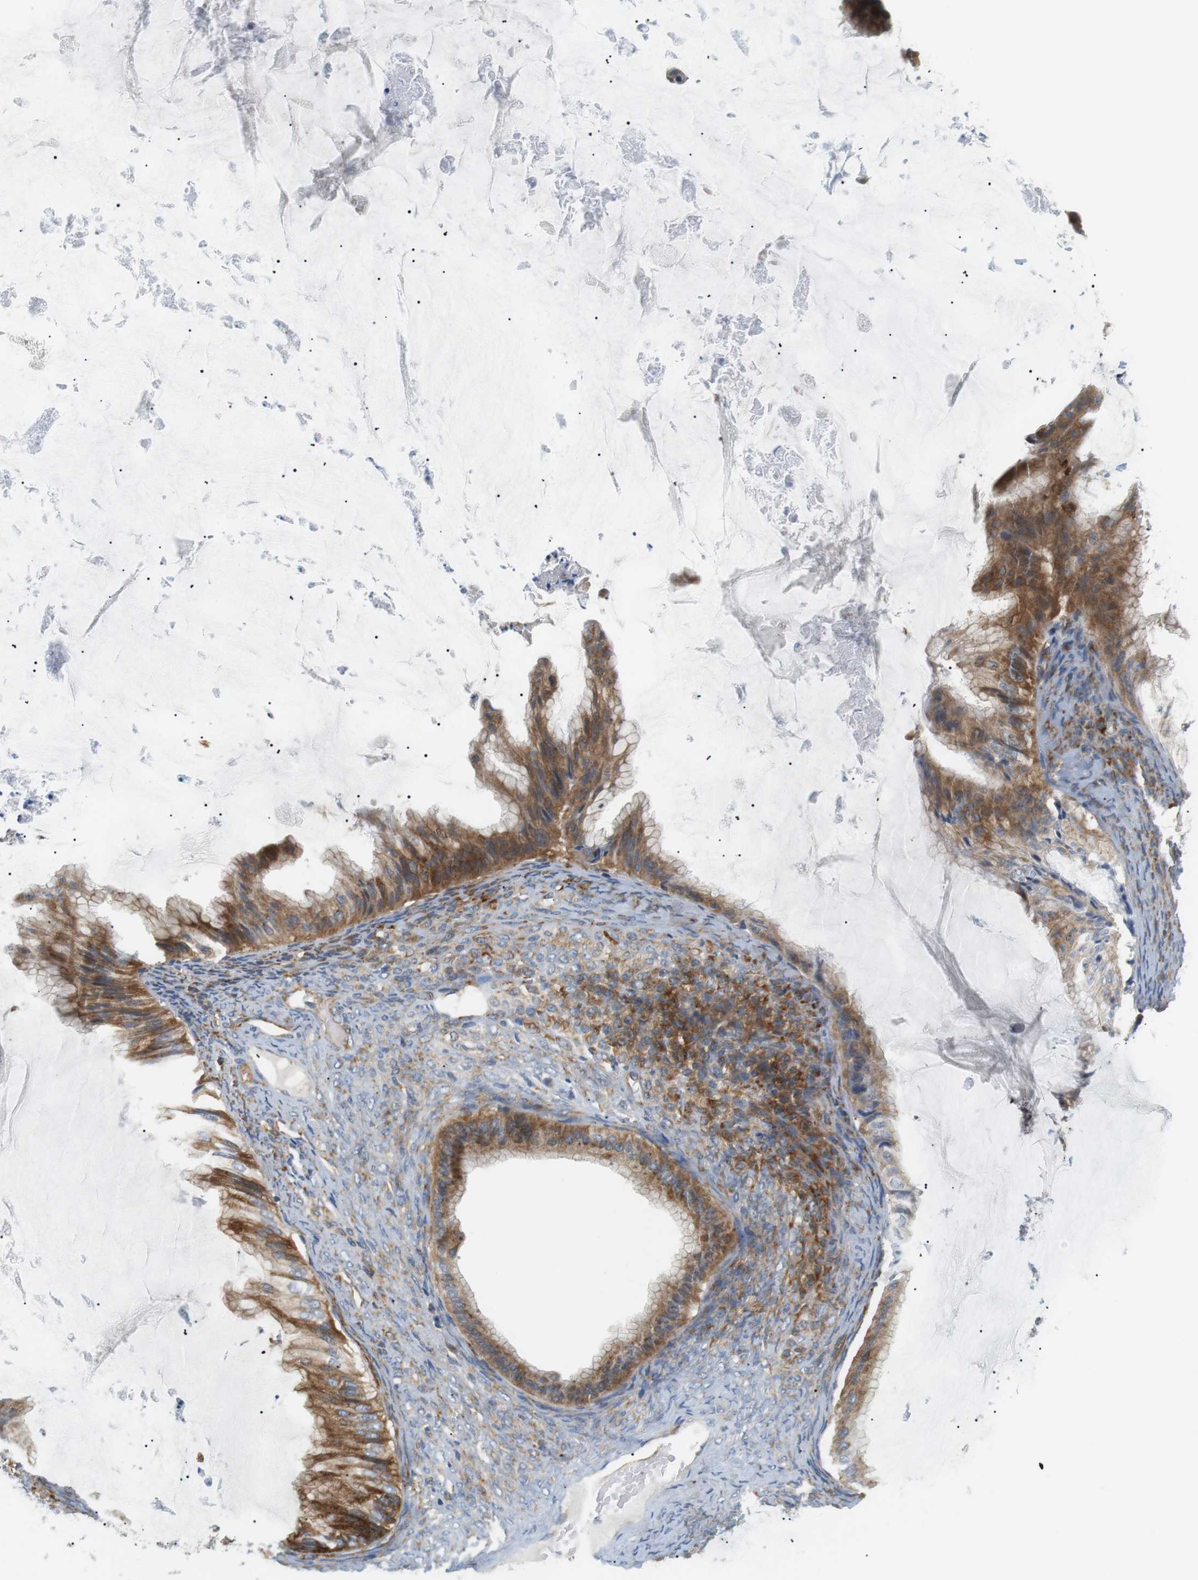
{"staining": {"intensity": "strong", "quantity": ">75%", "location": "cytoplasmic/membranous"}, "tissue": "ovarian cancer", "cell_type": "Tumor cells", "image_type": "cancer", "snomed": [{"axis": "morphology", "description": "Cystadenocarcinoma, mucinous, NOS"}, {"axis": "topography", "description": "Ovary"}], "caption": "Ovarian mucinous cystadenocarcinoma stained with DAB immunohistochemistry (IHC) shows high levels of strong cytoplasmic/membranous positivity in about >75% of tumor cells.", "gene": "TMEM200A", "patient": {"sex": "female", "age": 61}}